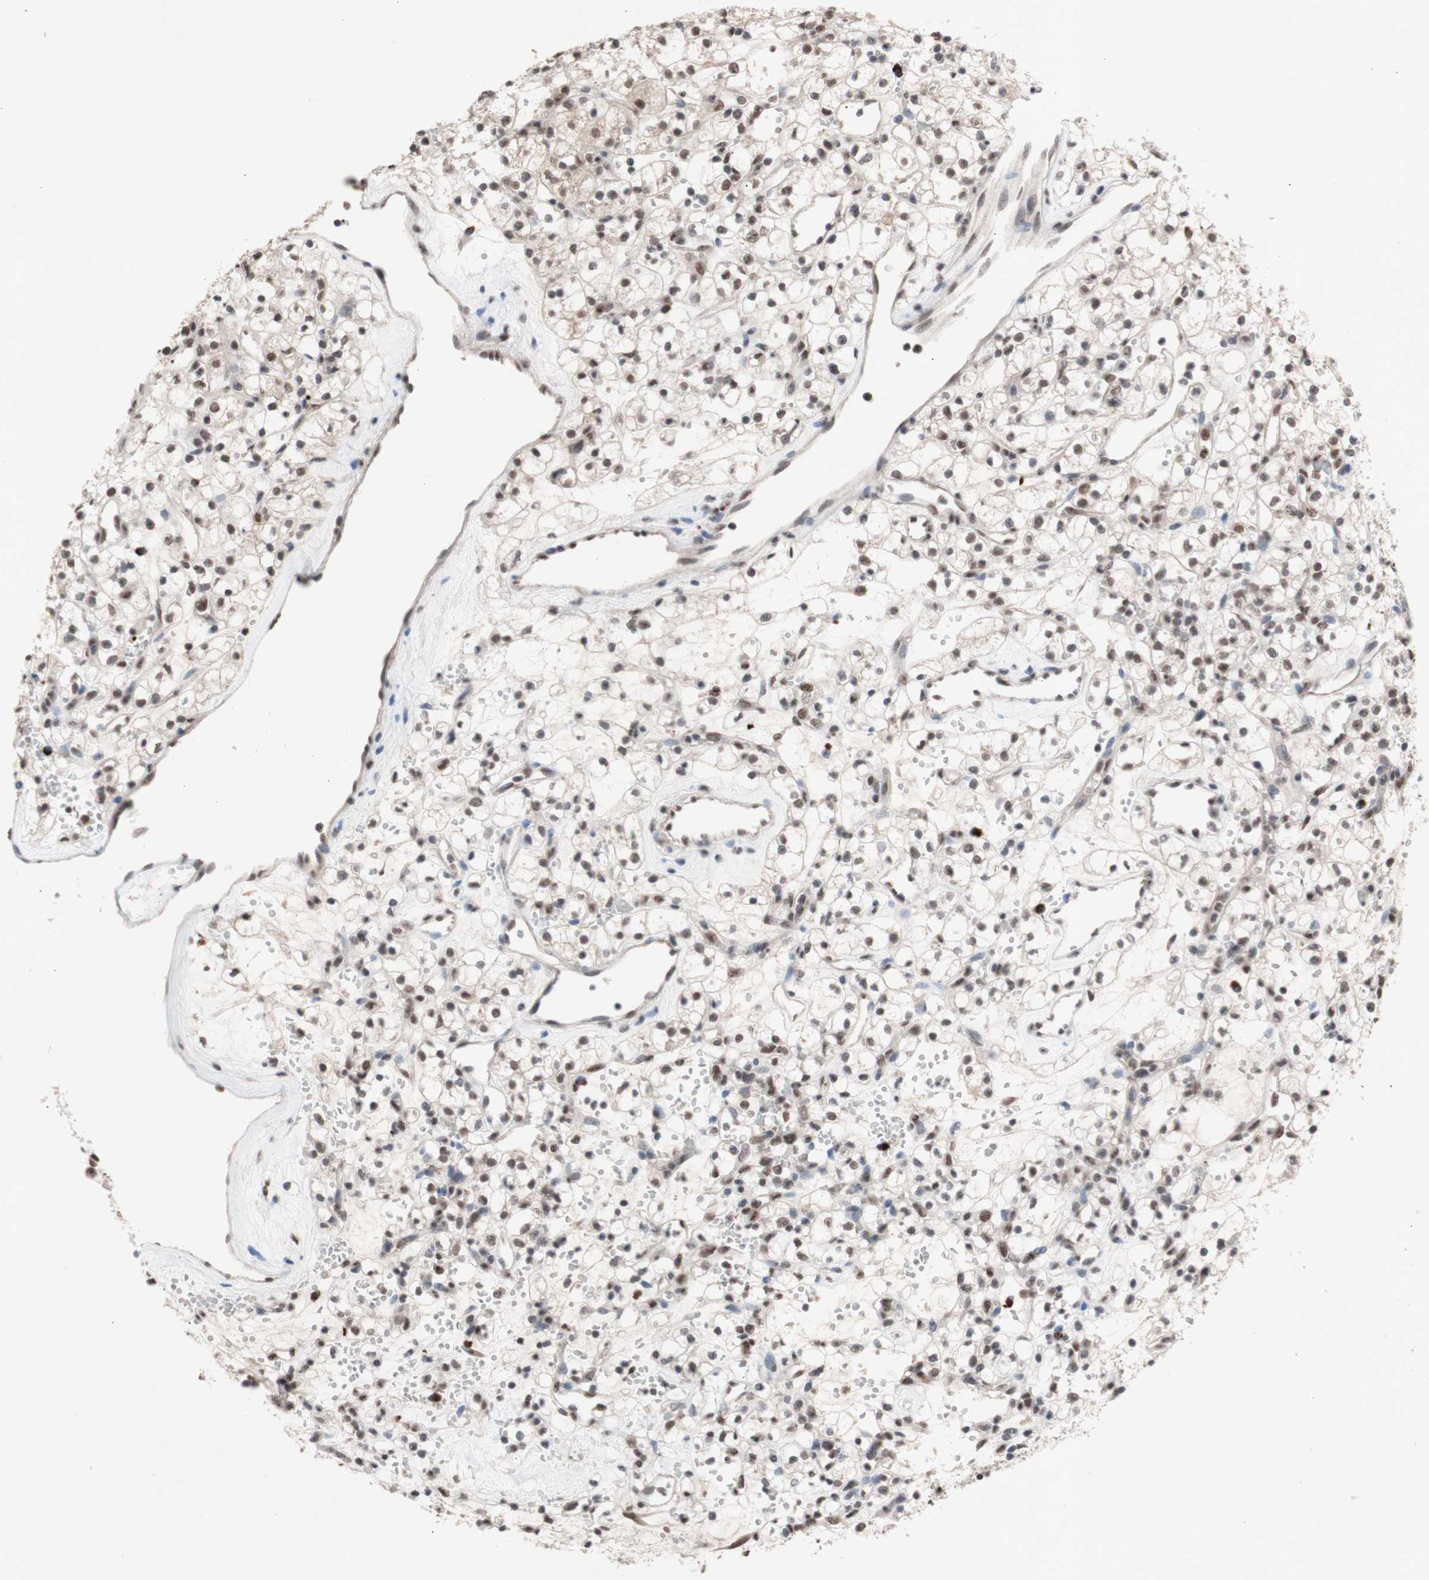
{"staining": {"intensity": "weak", "quantity": ">75%", "location": "nuclear"}, "tissue": "renal cancer", "cell_type": "Tumor cells", "image_type": "cancer", "snomed": [{"axis": "morphology", "description": "Adenocarcinoma, NOS"}, {"axis": "topography", "description": "Kidney"}], "caption": "Protein analysis of adenocarcinoma (renal) tissue reveals weak nuclear staining in approximately >75% of tumor cells.", "gene": "SFPQ", "patient": {"sex": "female", "age": 60}}